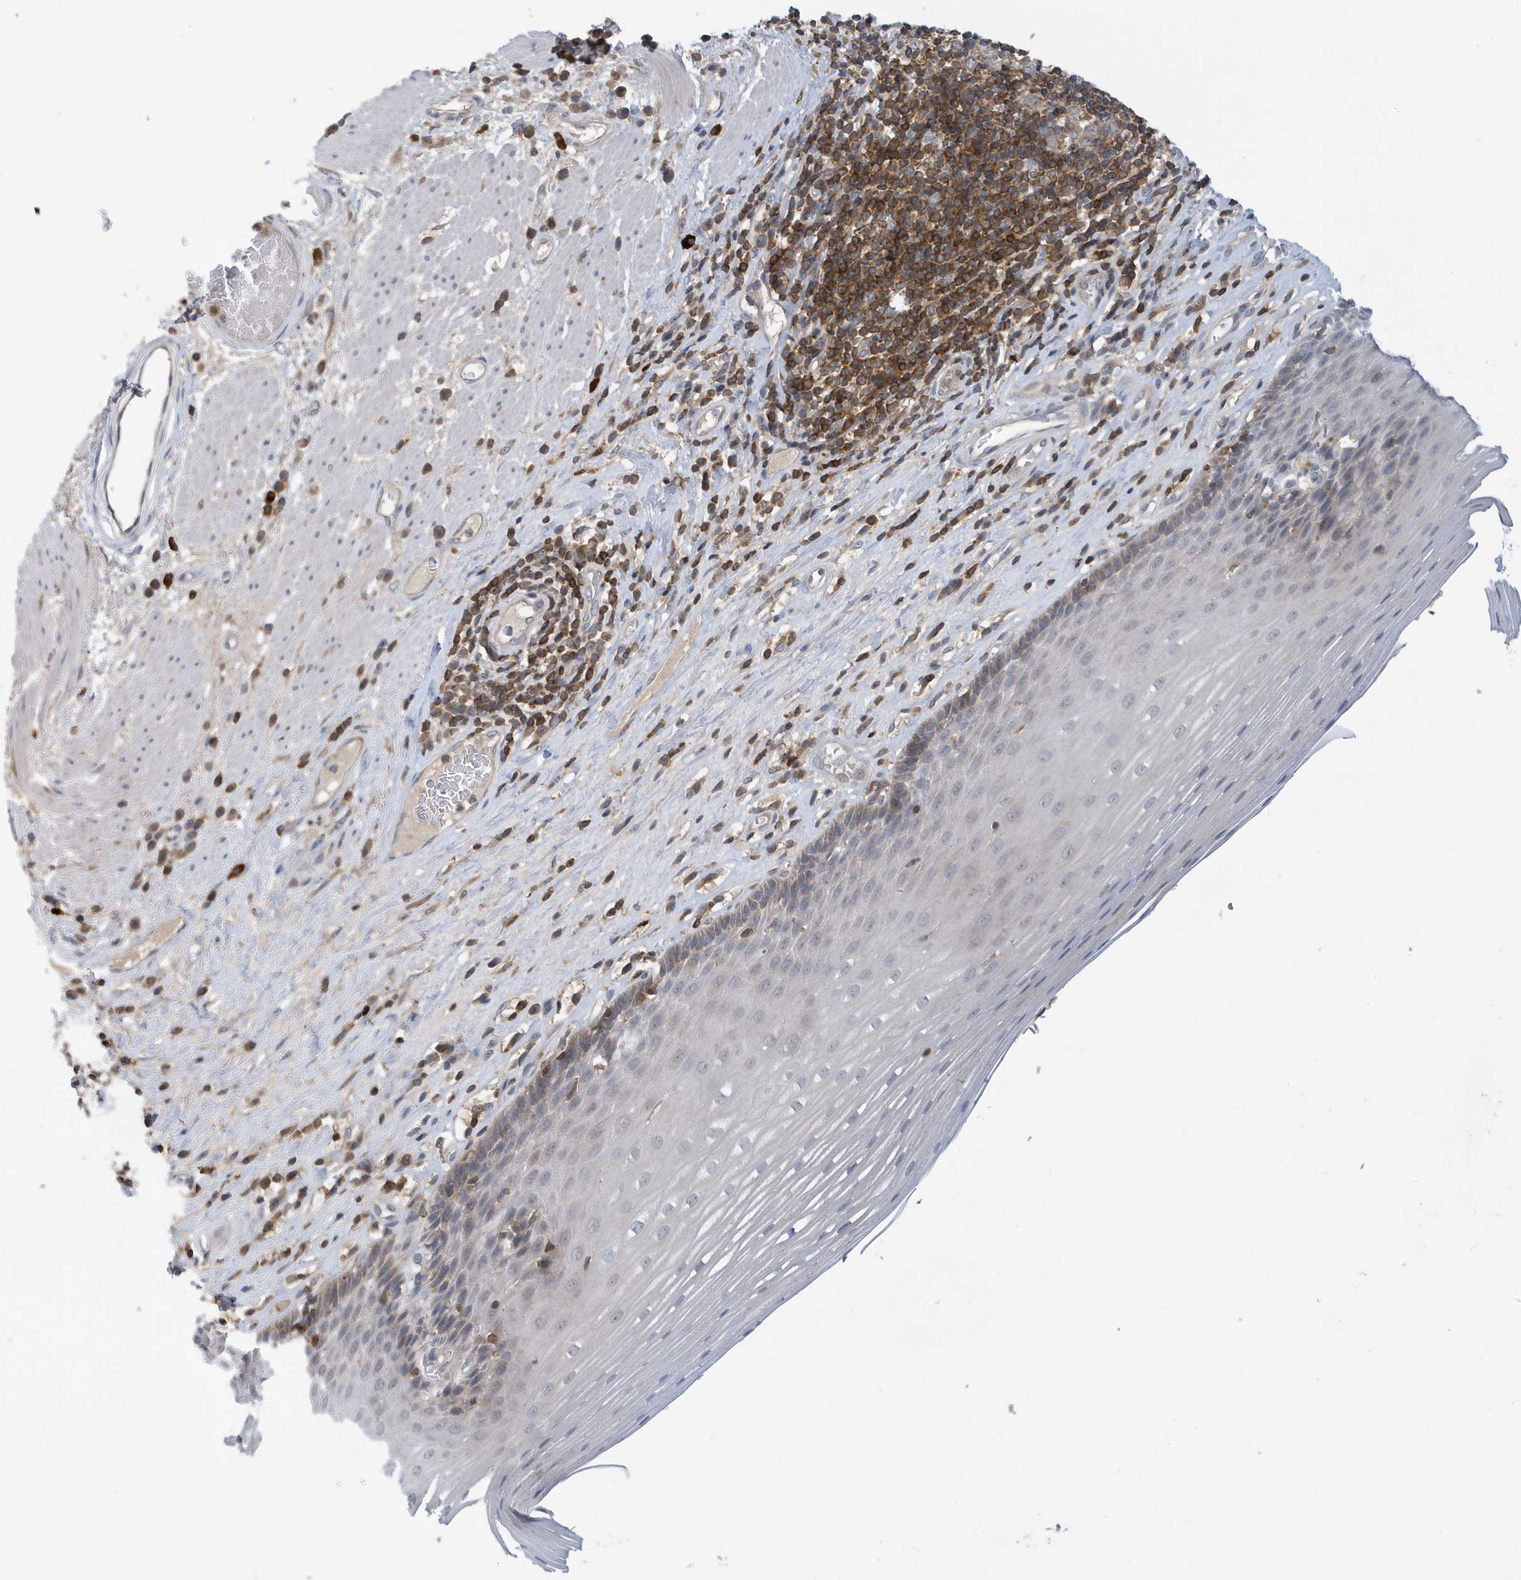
{"staining": {"intensity": "weak", "quantity": "<25%", "location": "cytoplasmic/membranous"}, "tissue": "esophagus", "cell_type": "Squamous epithelial cells", "image_type": "normal", "snomed": [{"axis": "morphology", "description": "Normal tissue, NOS"}, {"axis": "topography", "description": "Esophagus"}], "caption": "A photomicrograph of esophagus stained for a protein reveals no brown staining in squamous epithelial cells. (DAB (3,3'-diaminobenzidine) immunohistochemistry visualized using brightfield microscopy, high magnification).", "gene": "NSUN3", "patient": {"sex": "male", "age": 62}}